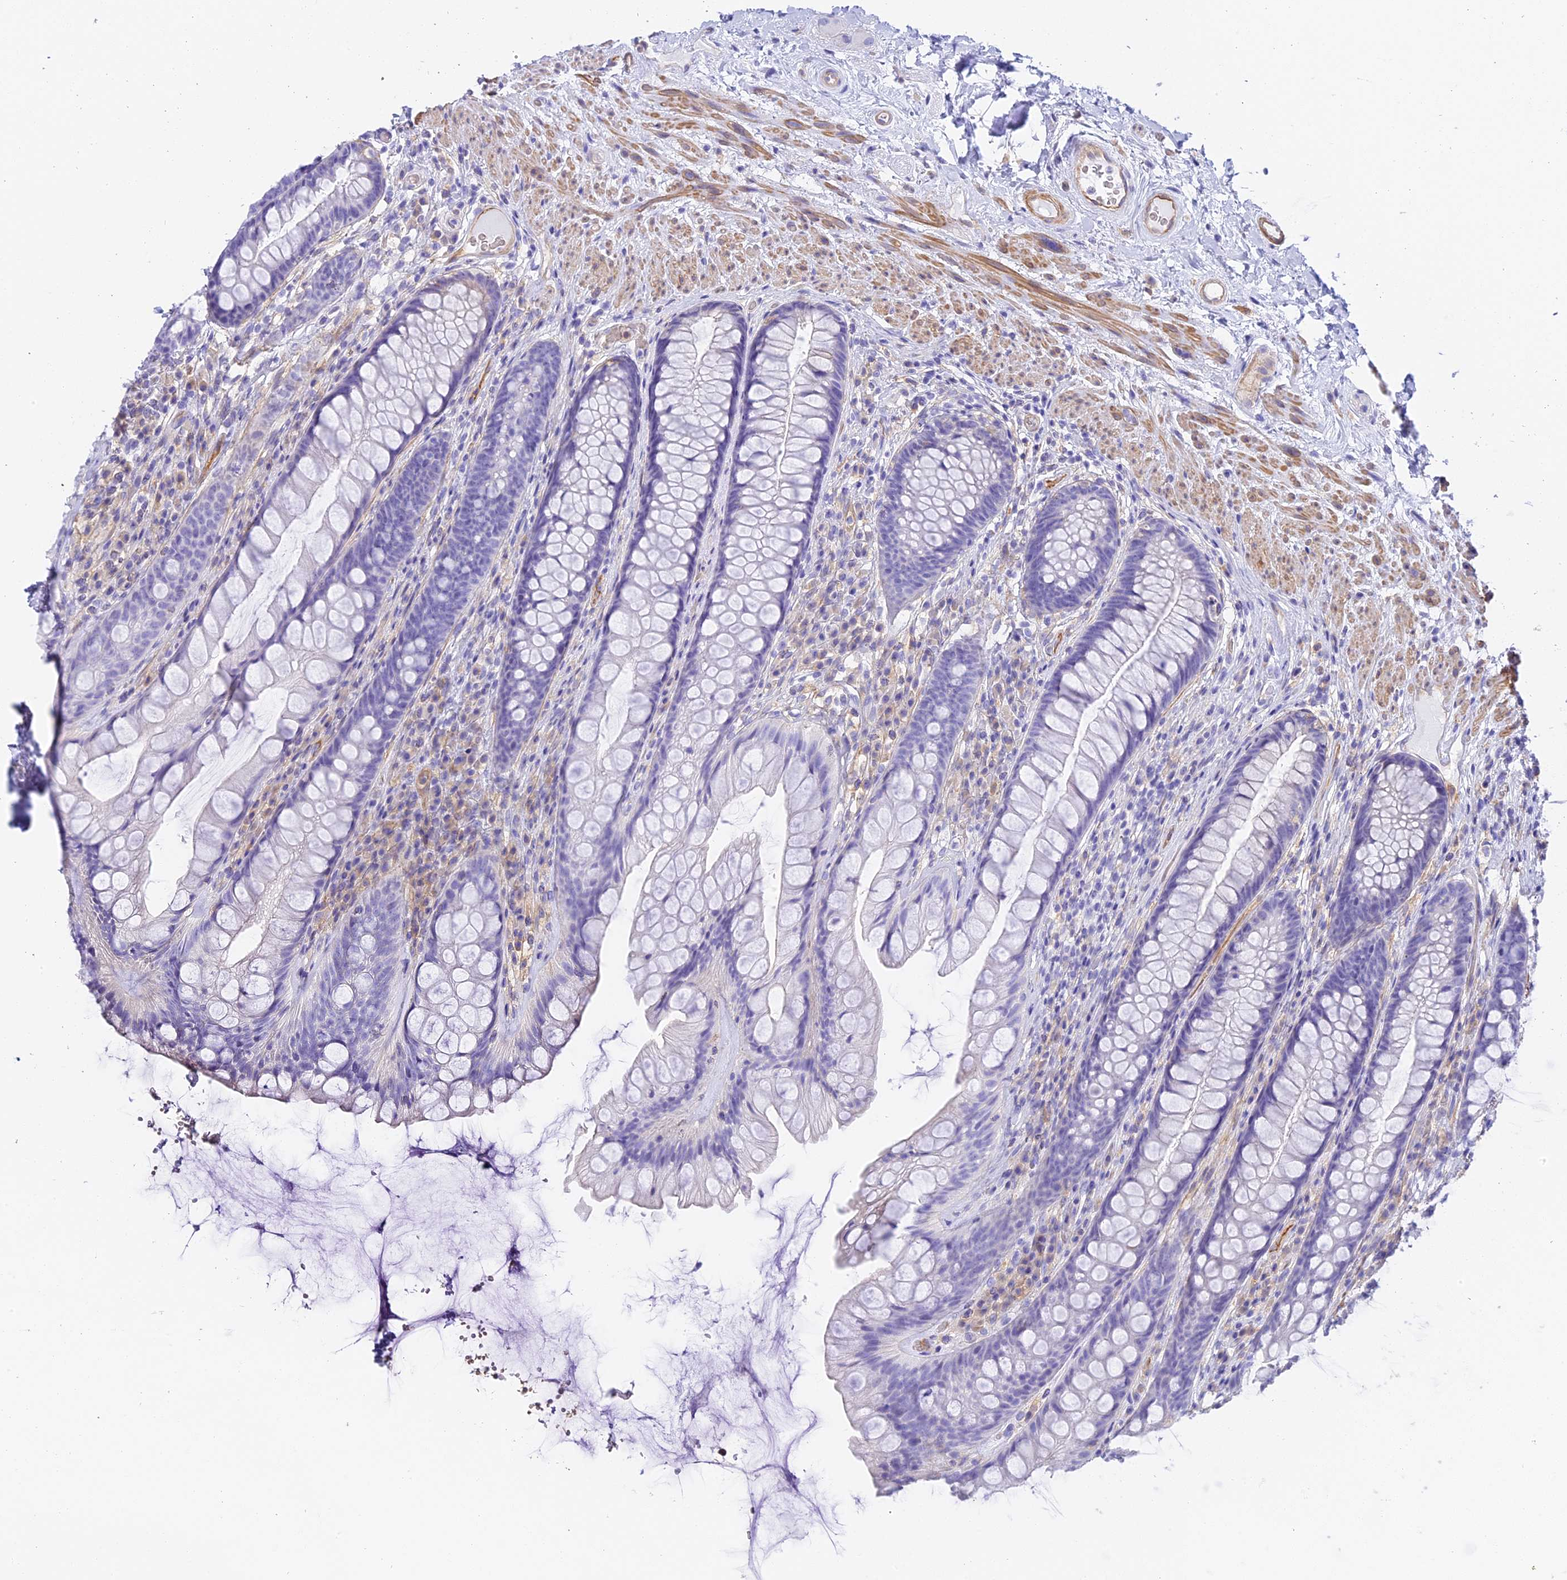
{"staining": {"intensity": "negative", "quantity": "none", "location": "none"}, "tissue": "rectum", "cell_type": "Glandular cells", "image_type": "normal", "snomed": [{"axis": "morphology", "description": "Normal tissue, NOS"}, {"axis": "topography", "description": "Rectum"}], "caption": "Micrograph shows no protein positivity in glandular cells of normal rectum. (Immunohistochemistry, brightfield microscopy, high magnification).", "gene": "HOMER3", "patient": {"sex": "male", "age": 74}}